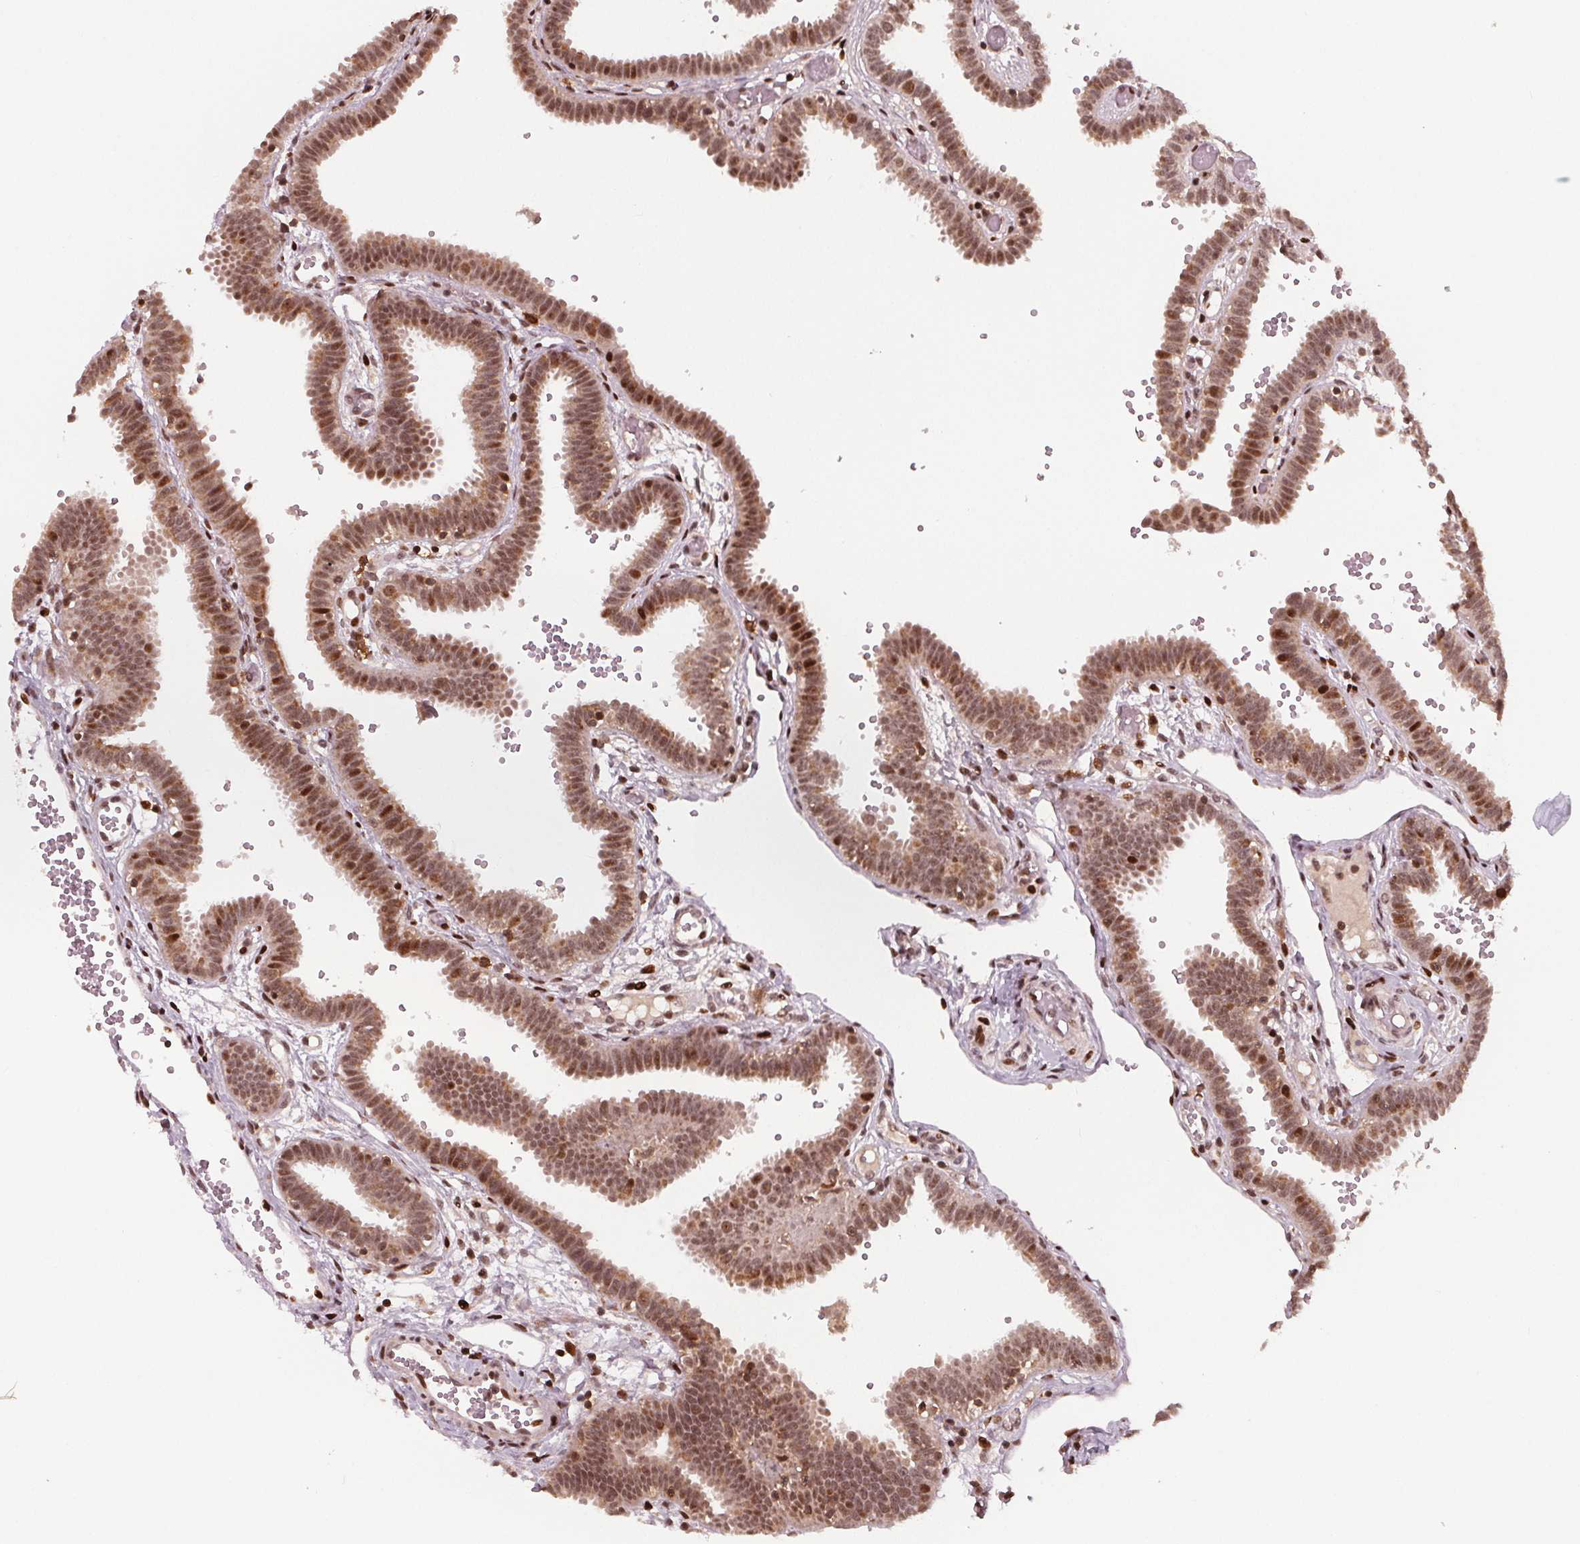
{"staining": {"intensity": "moderate", "quantity": ">75%", "location": "cytoplasmic/membranous,nuclear"}, "tissue": "fallopian tube", "cell_type": "Glandular cells", "image_type": "normal", "snomed": [{"axis": "morphology", "description": "Normal tissue, NOS"}, {"axis": "topography", "description": "Fallopian tube"}], "caption": "Fallopian tube stained with IHC reveals moderate cytoplasmic/membranous,nuclear expression in about >75% of glandular cells.", "gene": "SNRNP35", "patient": {"sex": "female", "age": 37}}